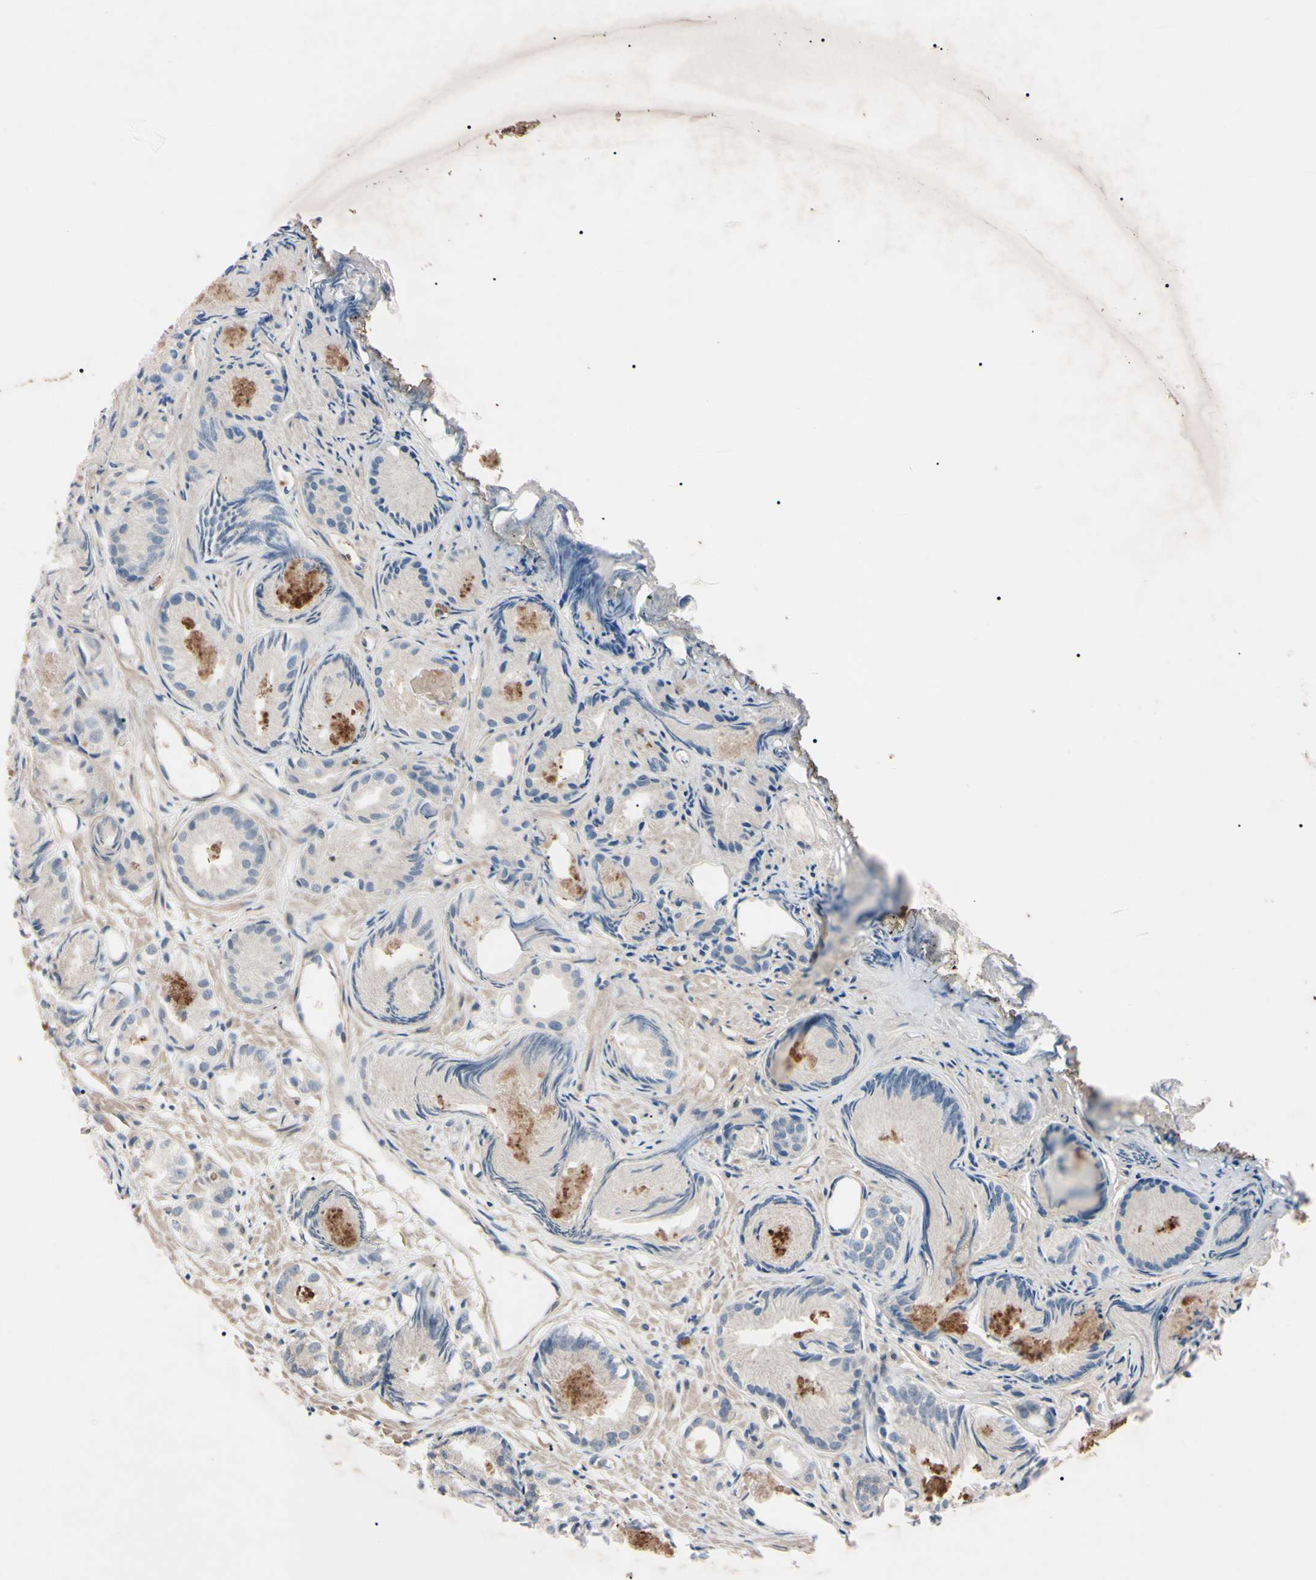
{"staining": {"intensity": "weak", "quantity": ">75%", "location": "cytoplasmic/membranous"}, "tissue": "prostate cancer", "cell_type": "Tumor cells", "image_type": "cancer", "snomed": [{"axis": "morphology", "description": "Adenocarcinoma, Low grade"}, {"axis": "topography", "description": "Prostate"}], "caption": "High-power microscopy captured an immunohistochemistry image of adenocarcinoma (low-grade) (prostate), revealing weak cytoplasmic/membranous expression in about >75% of tumor cells.", "gene": "TNFRSF1A", "patient": {"sex": "male", "age": 72}}